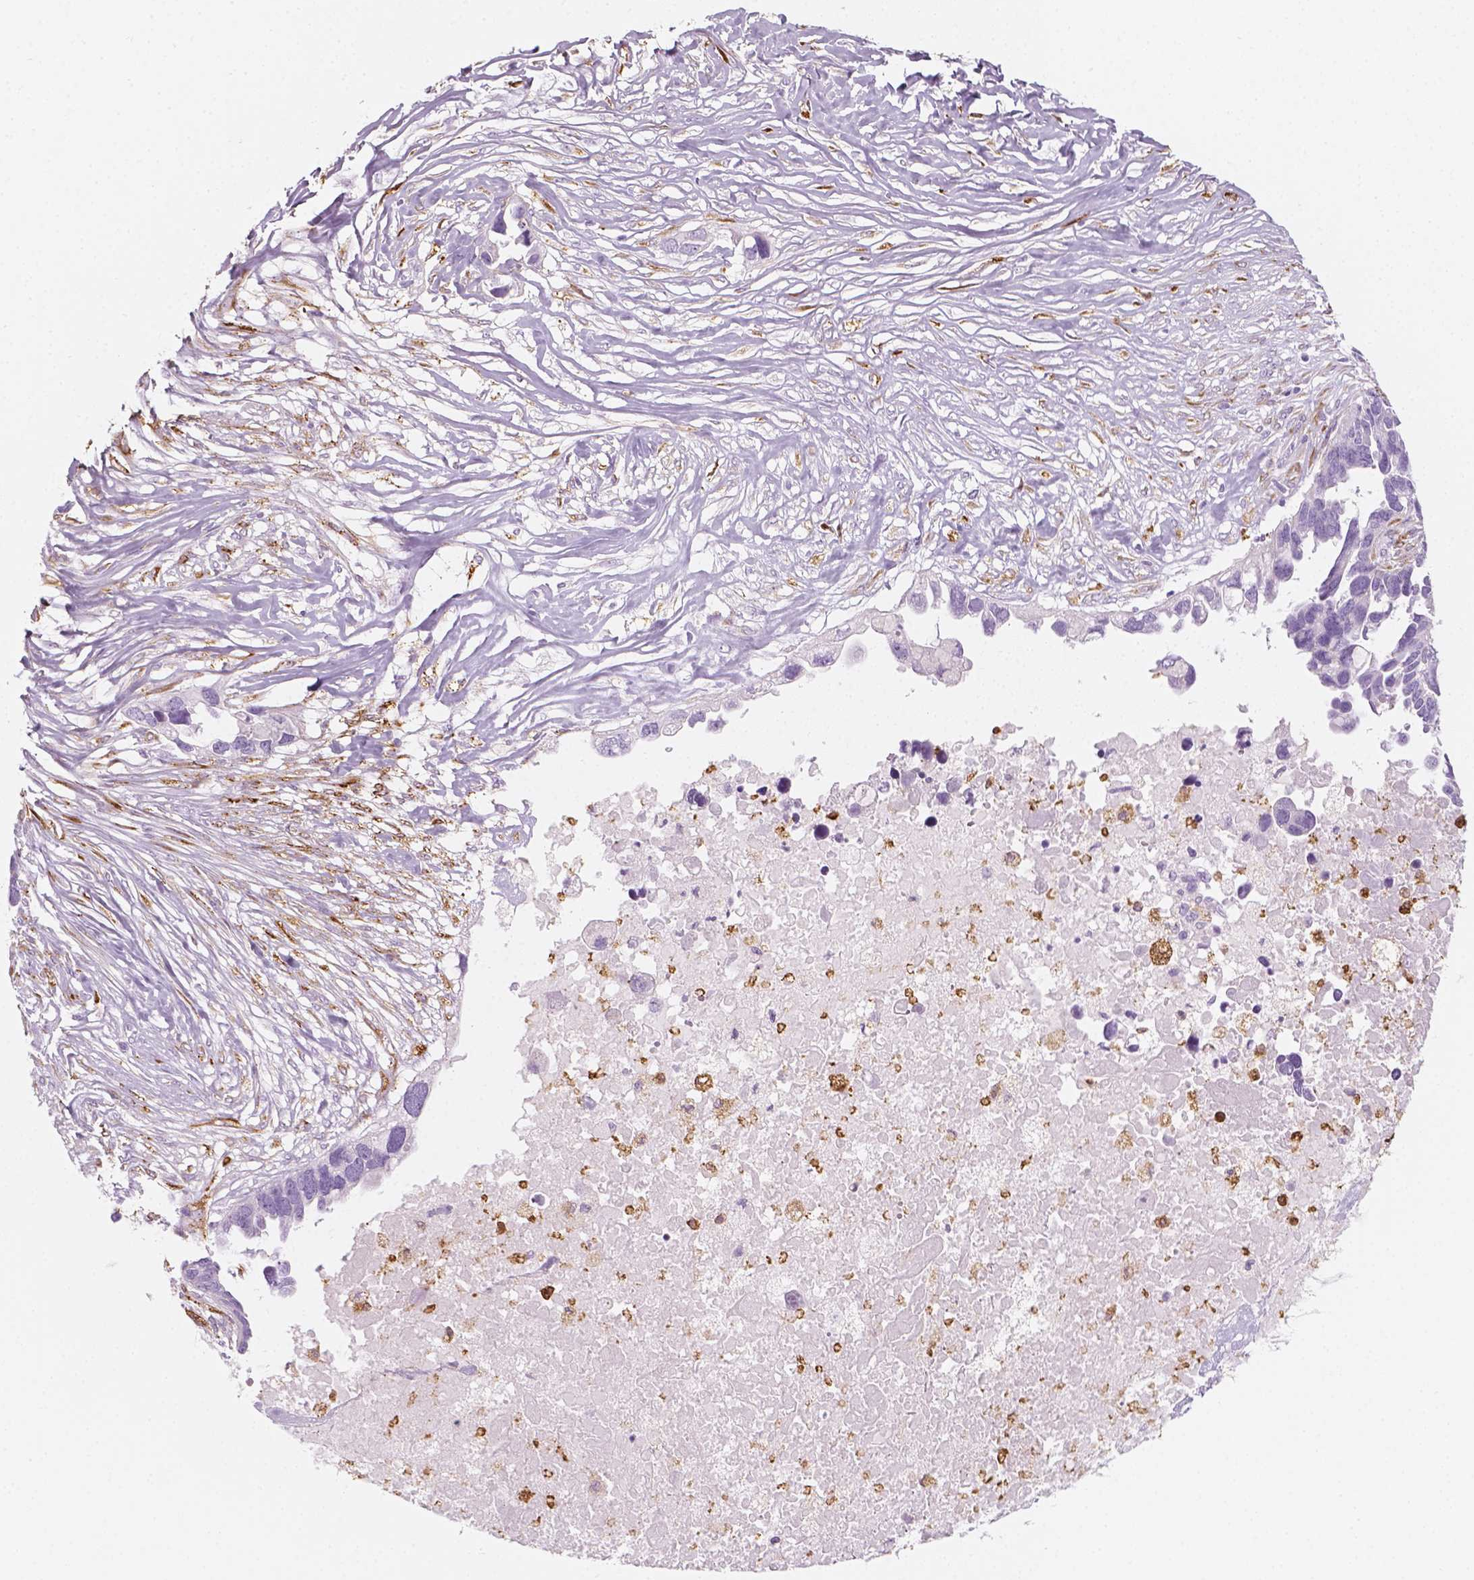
{"staining": {"intensity": "negative", "quantity": "none", "location": "none"}, "tissue": "ovarian cancer", "cell_type": "Tumor cells", "image_type": "cancer", "snomed": [{"axis": "morphology", "description": "Cystadenocarcinoma, serous, NOS"}, {"axis": "topography", "description": "Ovary"}], "caption": "Protein analysis of ovarian cancer (serous cystadenocarcinoma) displays no significant positivity in tumor cells.", "gene": "CES1", "patient": {"sex": "female", "age": 54}}